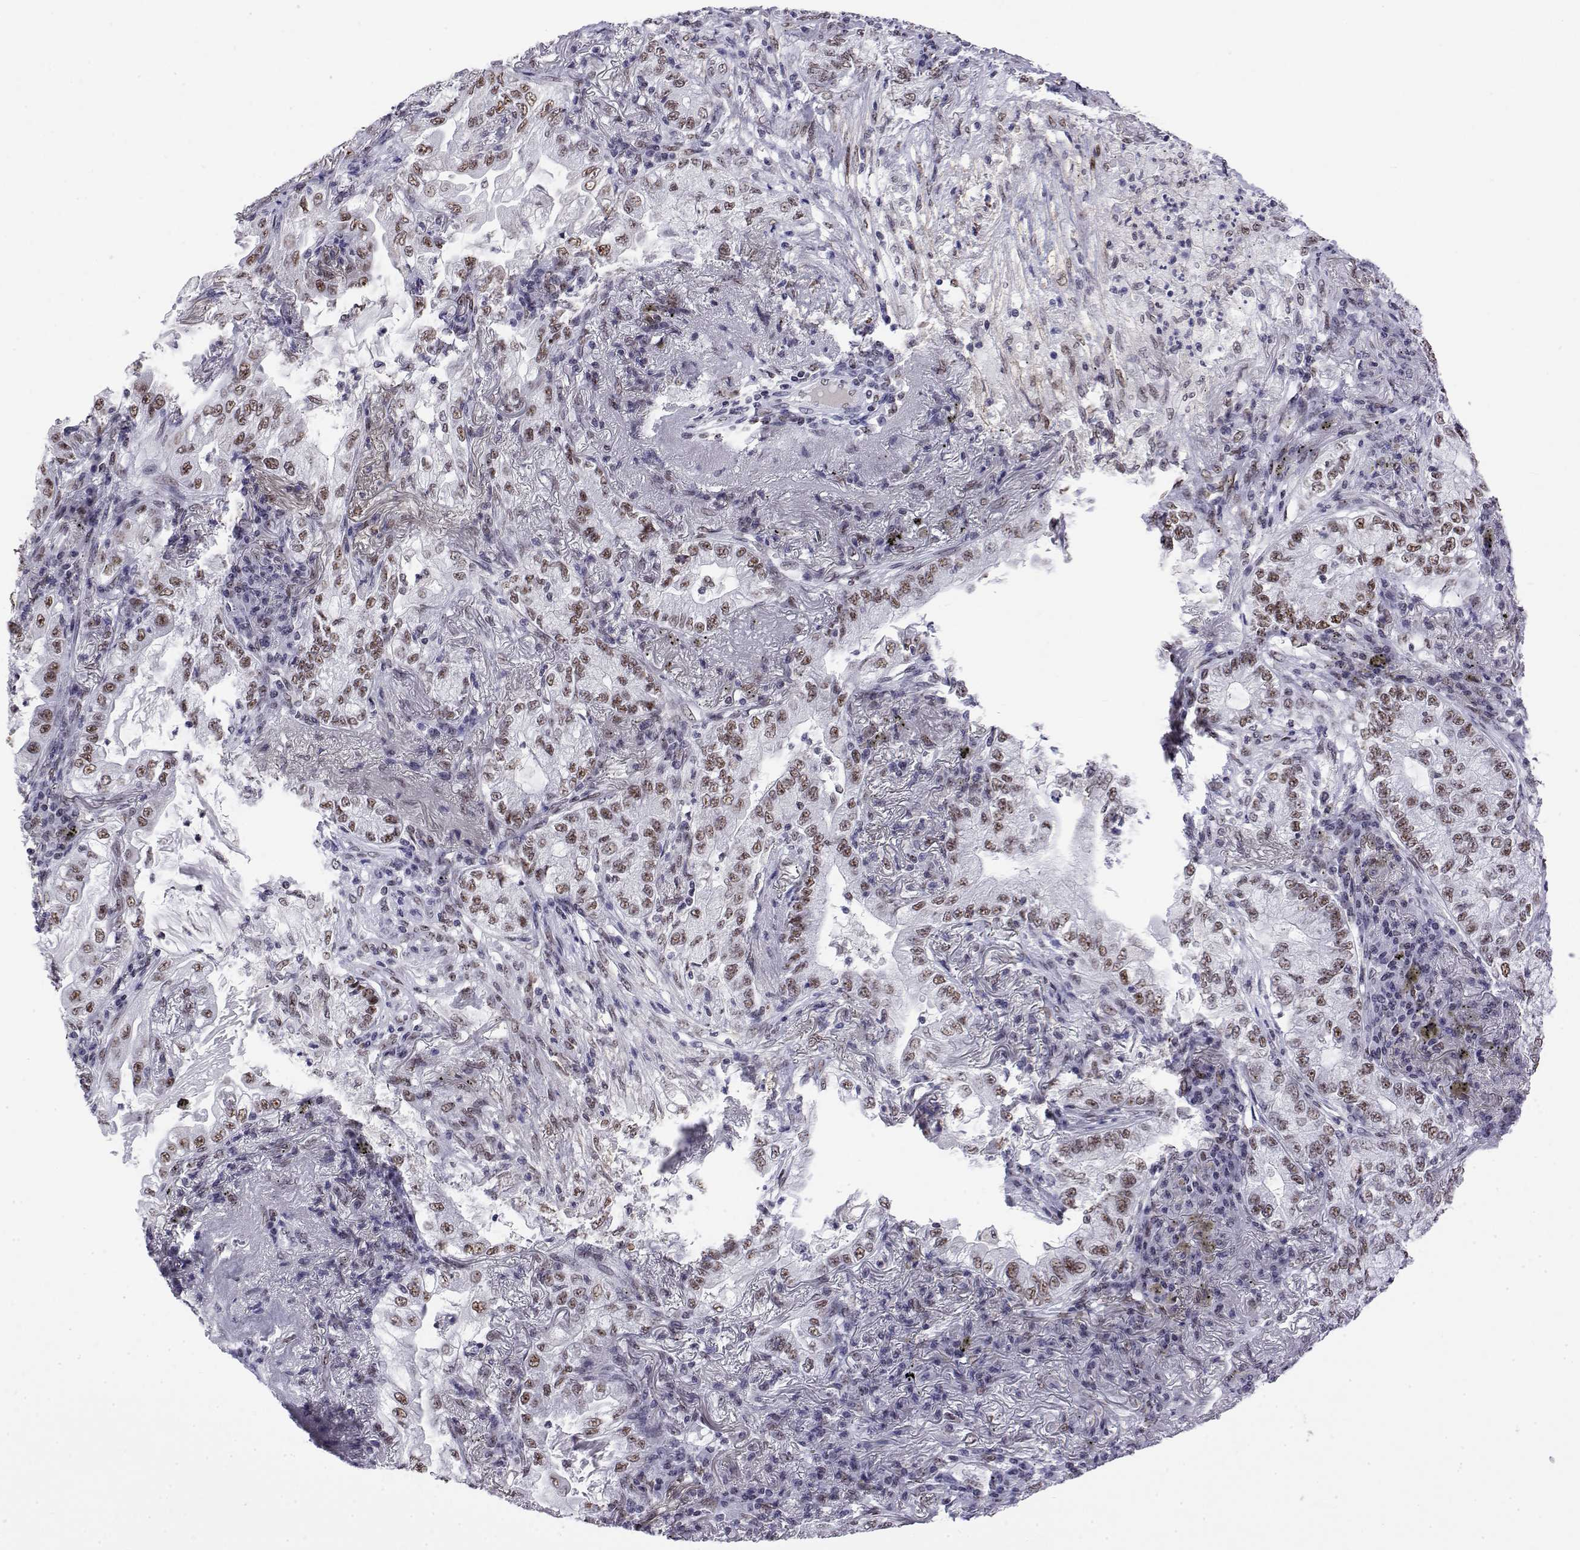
{"staining": {"intensity": "moderate", "quantity": ">75%", "location": "nuclear"}, "tissue": "lung cancer", "cell_type": "Tumor cells", "image_type": "cancer", "snomed": [{"axis": "morphology", "description": "Adenocarcinoma, NOS"}, {"axis": "topography", "description": "Lung"}], "caption": "A medium amount of moderate nuclear positivity is seen in approximately >75% of tumor cells in lung adenocarcinoma tissue.", "gene": "POLDIP3", "patient": {"sex": "female", "age": 73}}